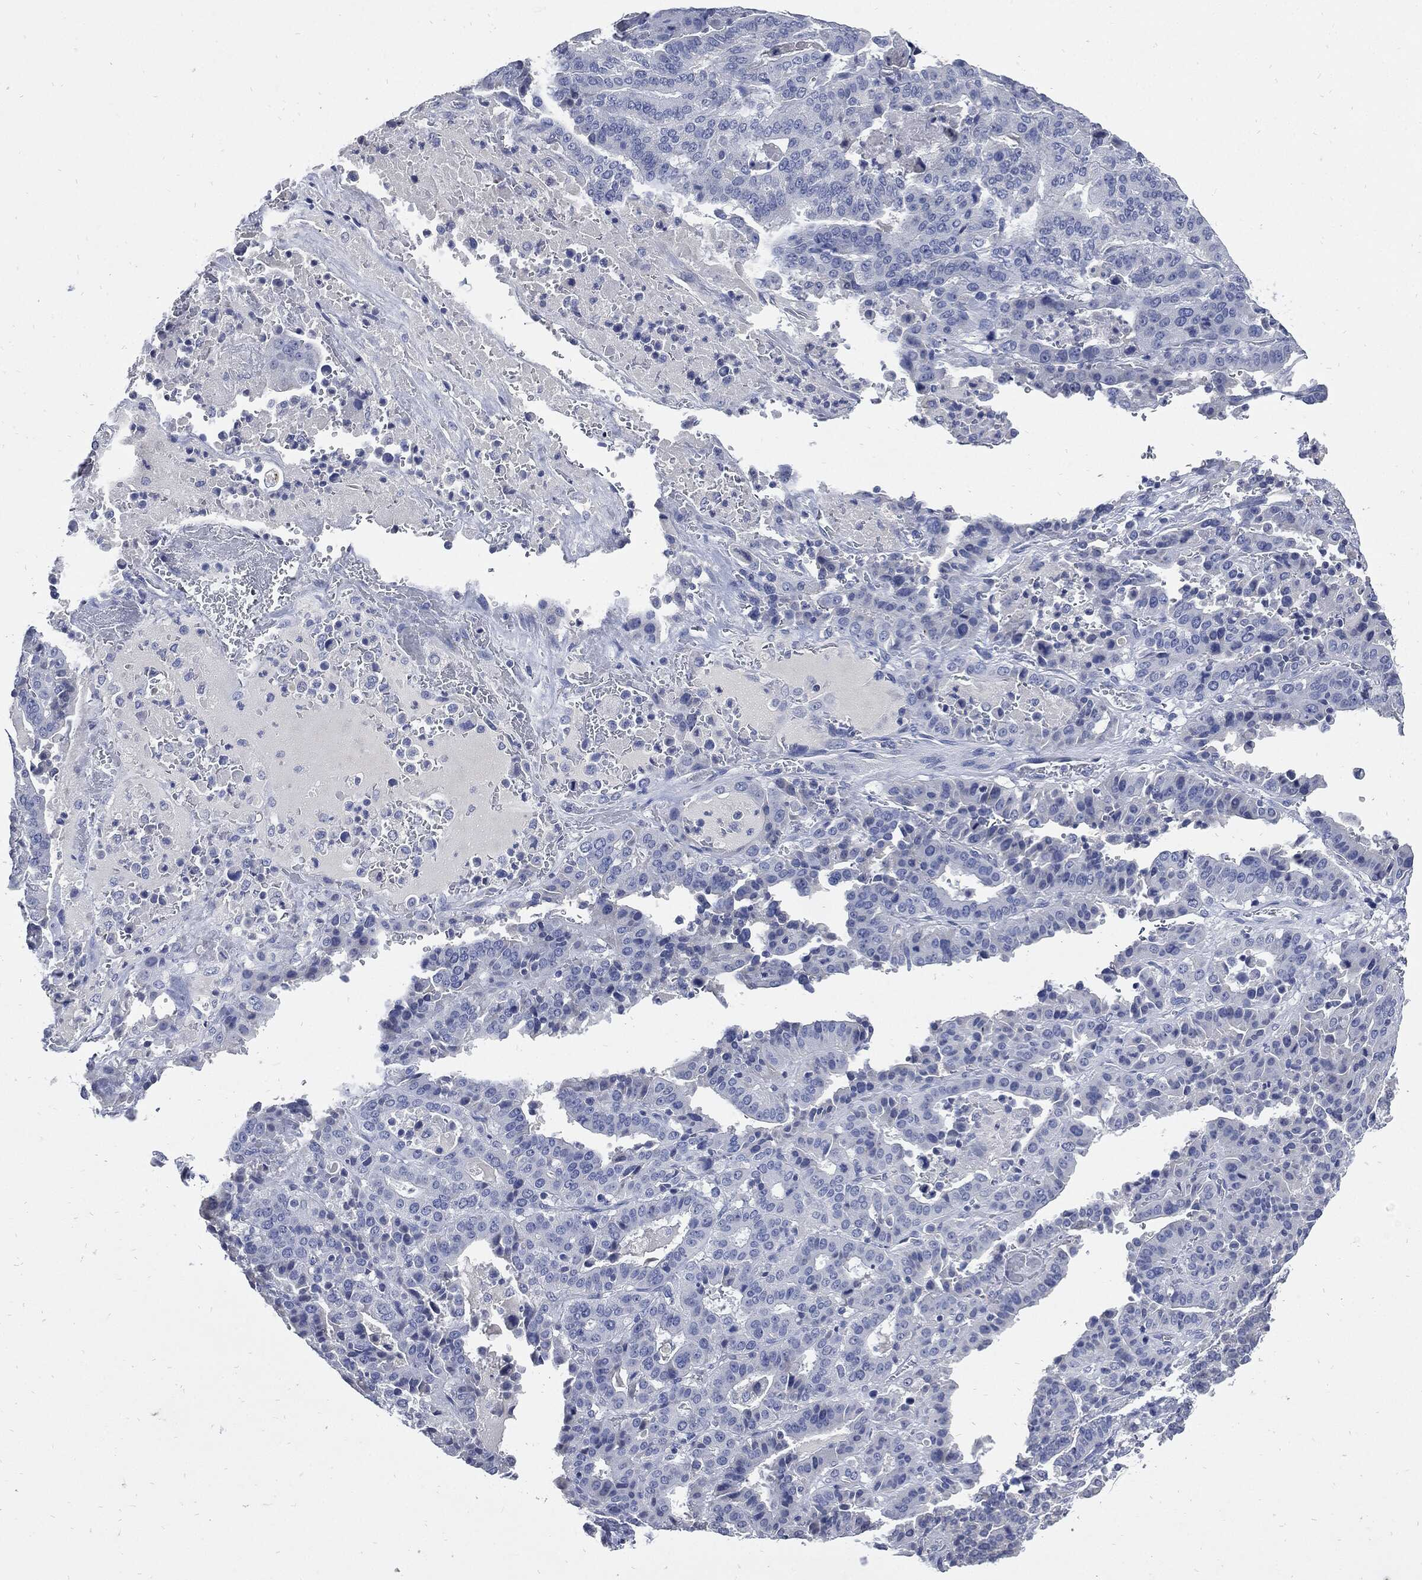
{"staining": {"intensity": "negative", "quantity": "none", "location": "none"}, "tissue": "stomach cancer", "cell_type": "Tumor cells", "image_type": "cancer", "snomed": [{"axis": "morphology", "description": "Adenocarcinoma, NOS"}, {"axis": "topography", "description": "Stomach"}], "caption": "DAB immunohistochemical staining of stomach cancer exhibits no significant staining in tumor cells.", "gene": "CPE", "patient": {"sex": "male", "age": 48}}